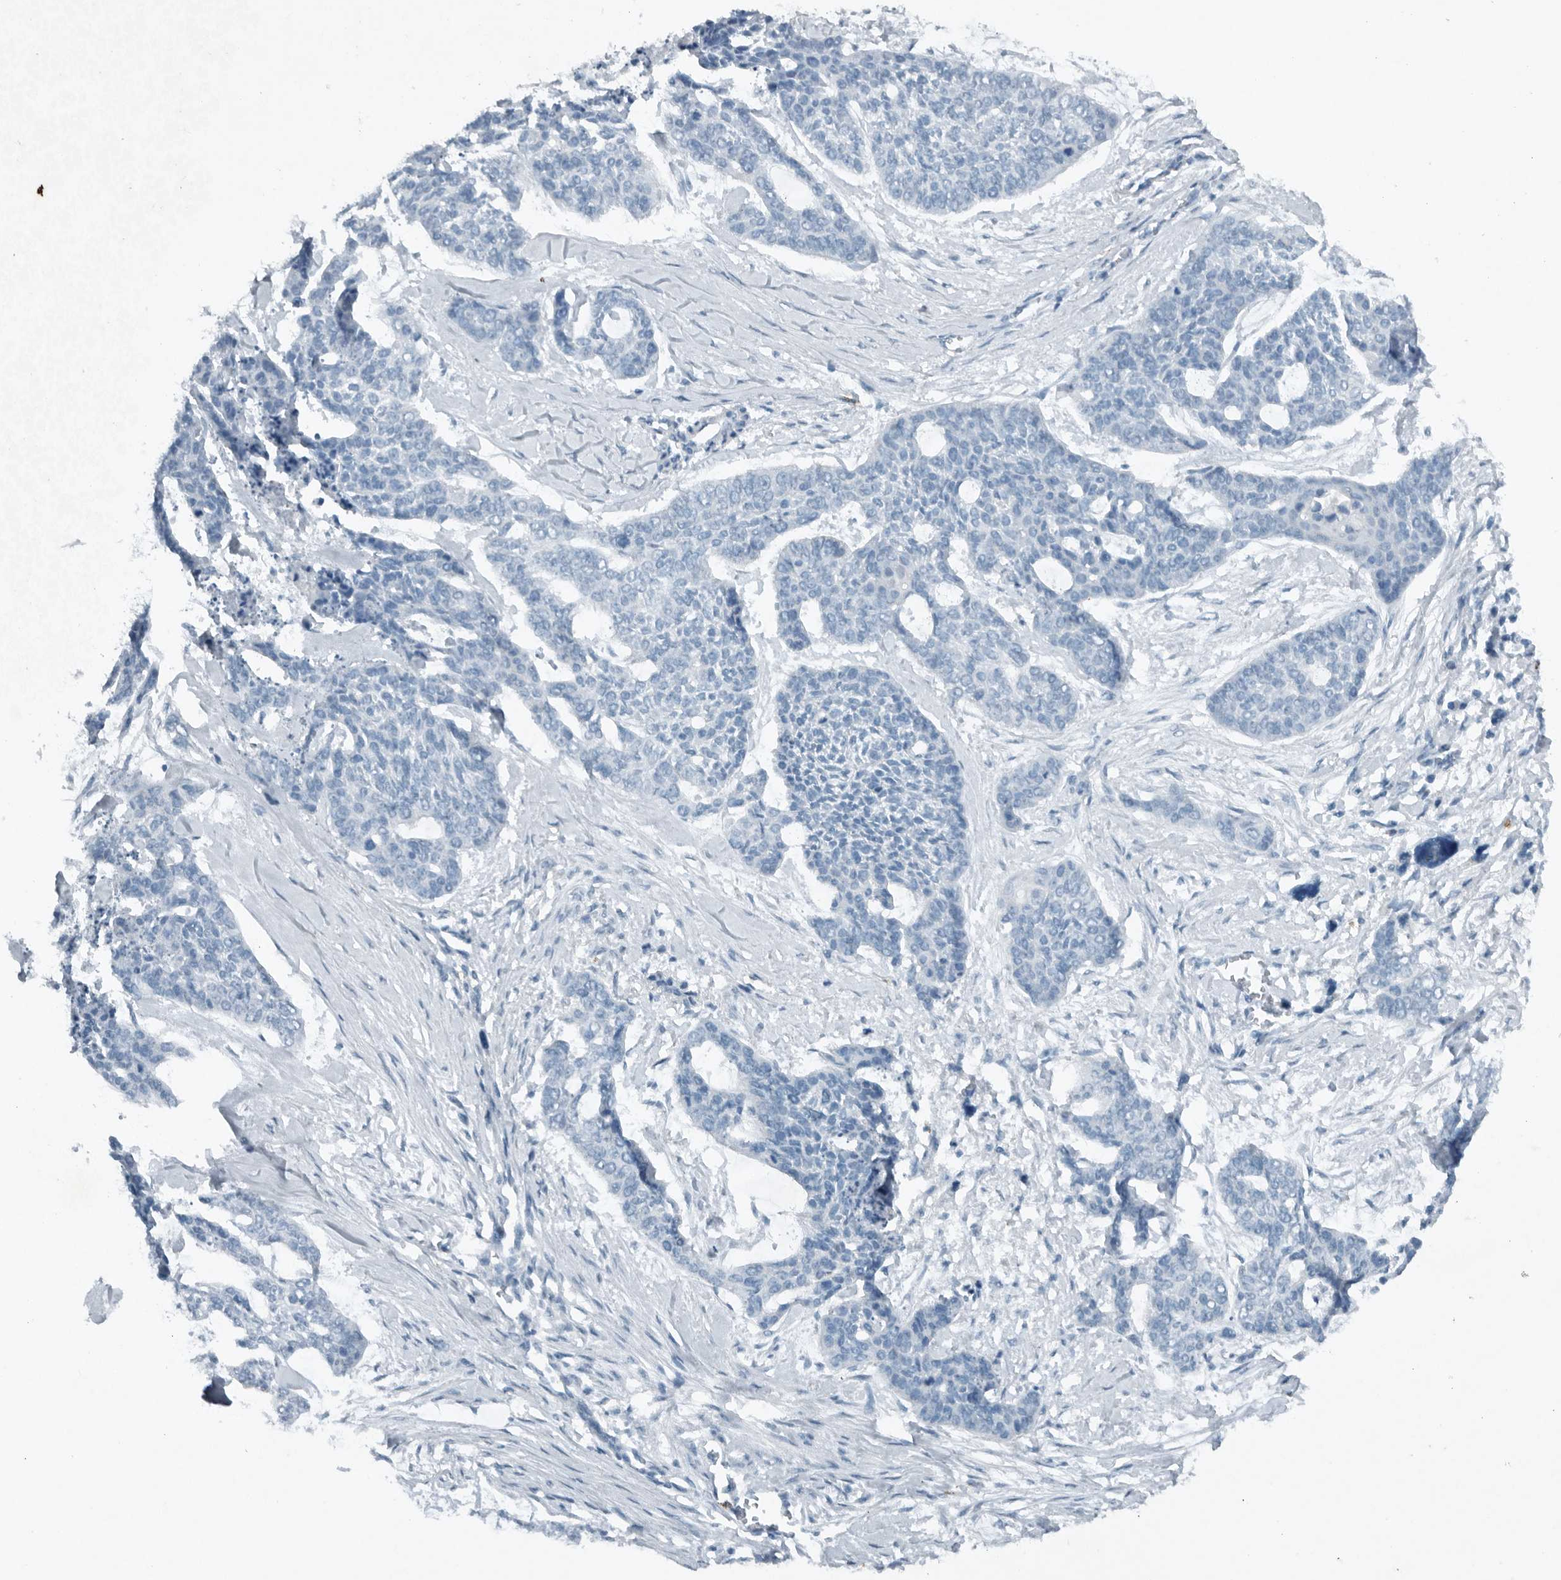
{"staining": {"intensity": "negative", "quantity": "none", "location": "none"}, "tissue": "skin cancer", "cell_type": "Tumor cells", "image_type": "cancer", "snomed": [{"axis": "morphology", "description": "Basal cell carcinoma"}, {"axis": "topography", "description": "Skin"}], "caption": "Skin basal cell carcinoma was stained to show a protein in brown. There is no significant expression in tumor cells. The staining is performed using DAB brown chromogen with nuclei counter-stained in using hematoxylin.", "gene": "IL20", "patient": {"sex": "female", "age": 64}}